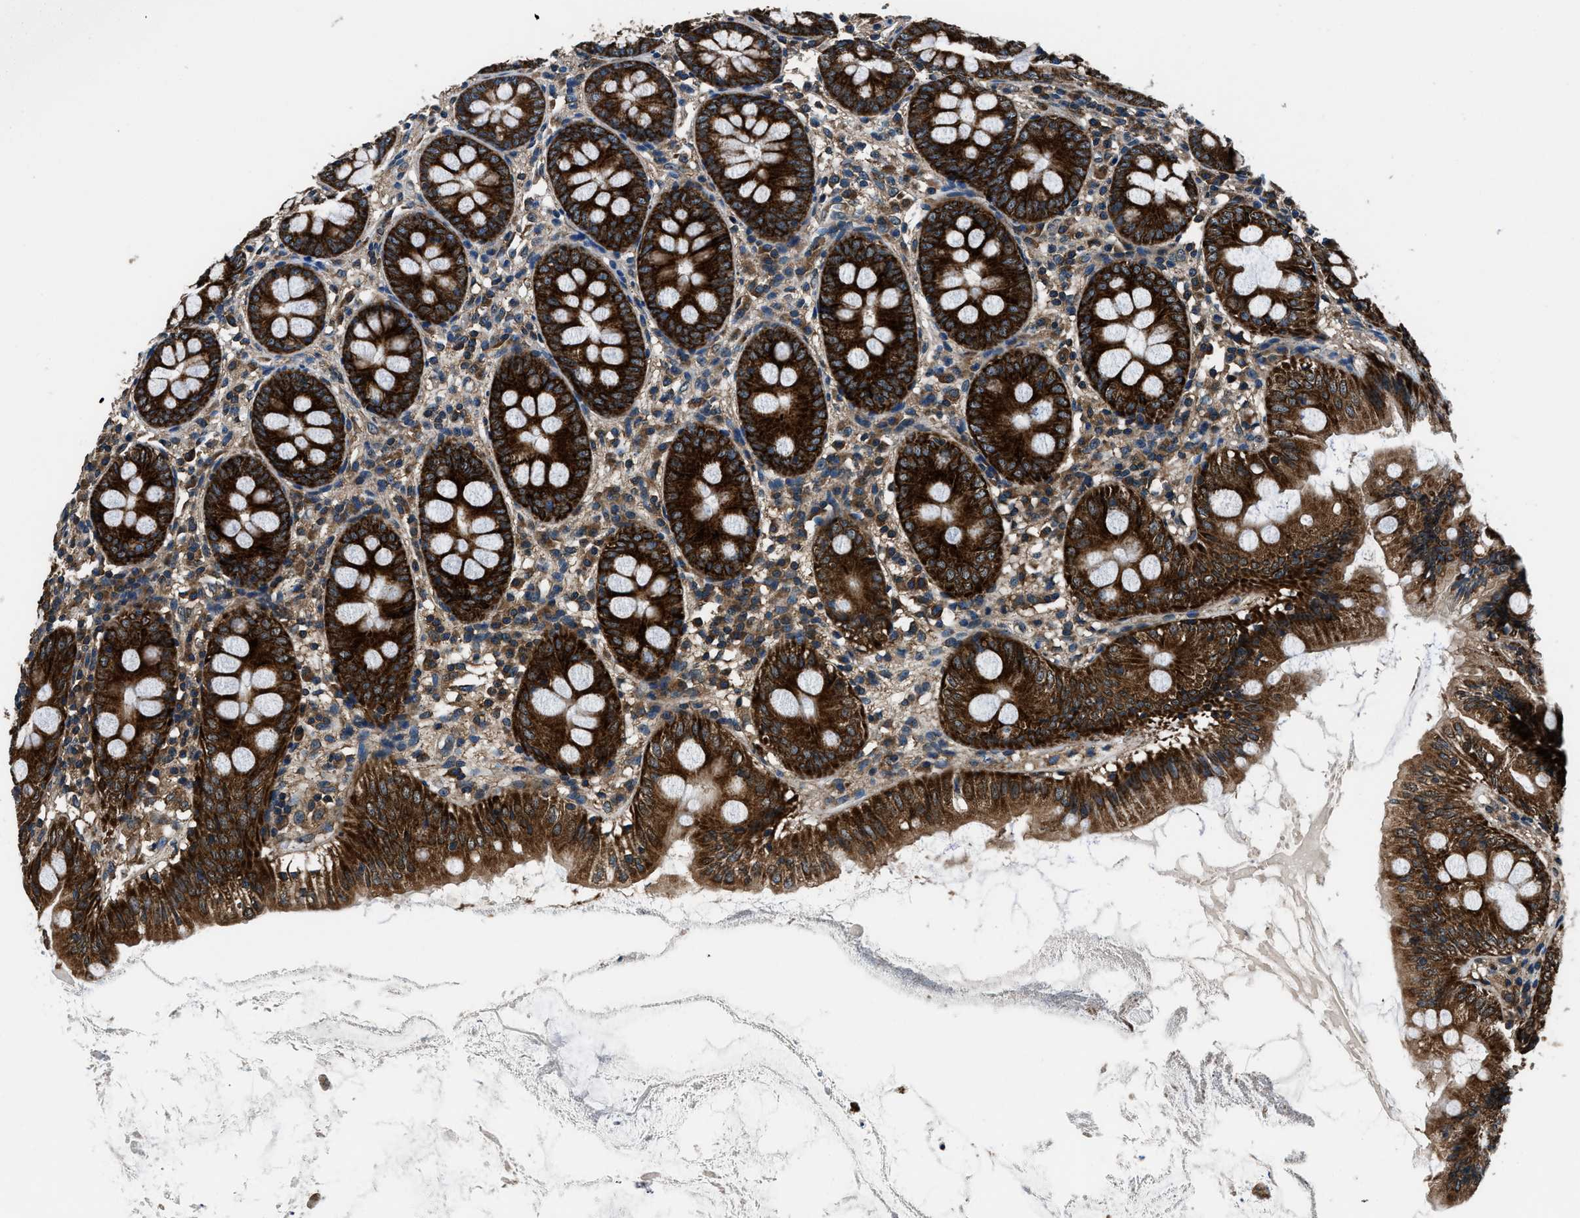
{"staining": {"intensity": "strong", "quantity": ">75%", "location": "cytoplasmic/membranous"}, "tissue": "appendix", "cell_type": "Glandular cells", "image_type": "normal", "snomed": [{"axis": "morphology", "description": "Normal tissue, NOS"}, {"axis": "topography", "description": "Appendix"}], "caption": "Immunohistochemistry (IHC) (DAB (3,3'-diaminobenzidine)) staining of normal human appendix reveals strong cytoplasmic/membranous protein staining in approximately >75% of glandular cells.", "gene": "ARFGAP2", "patient": {"sex": "female", "age": 77}}